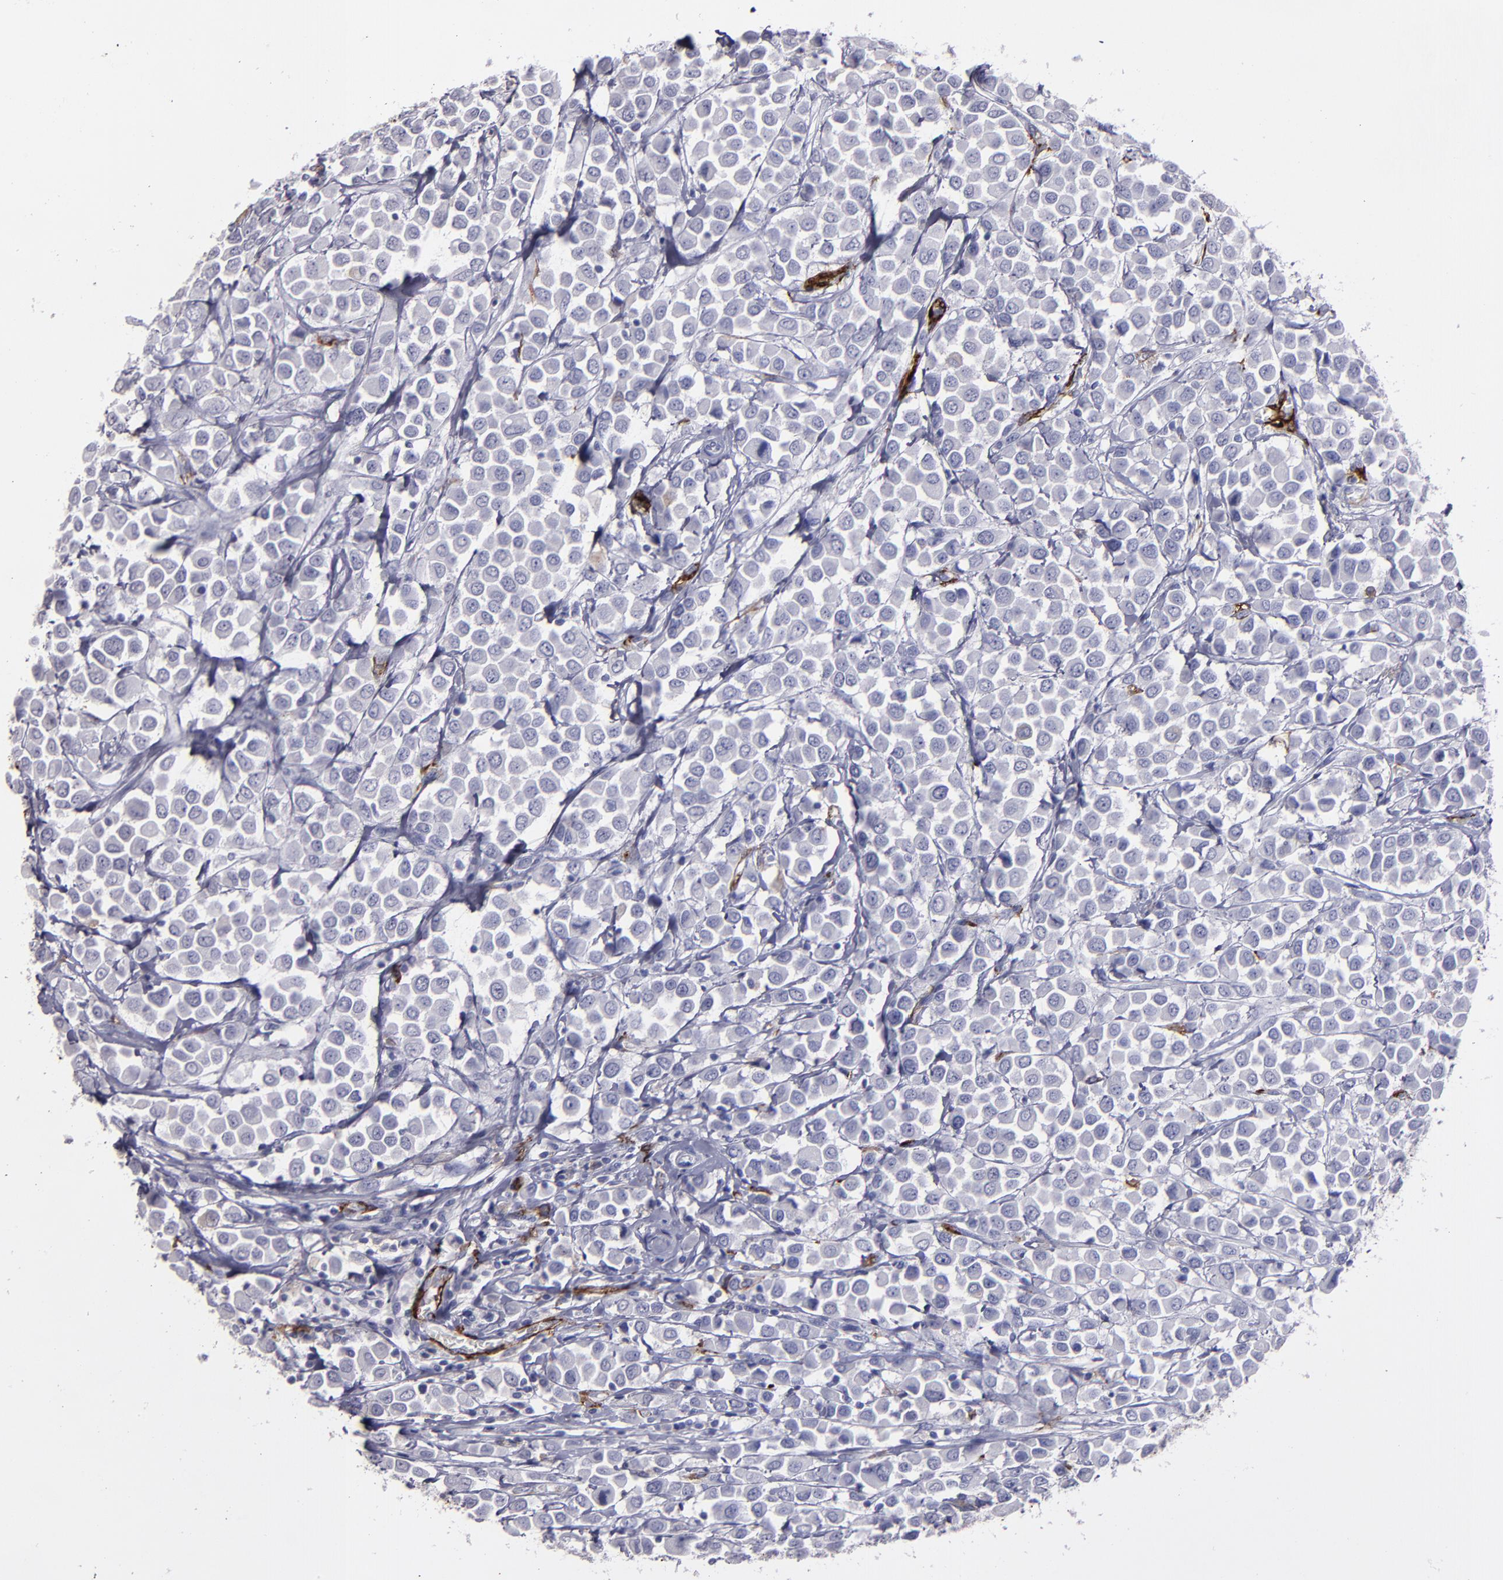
{"staining": {"intensity": "negative", "quantity": "none", "location": "none"}, "tissue": "breast cancer", "cell_type": "Tumor cells", "image_type": "cancer", "snomed": [{"axis": "morphology", "description": "Duct carcinoma"}, {"axis": "topography", "description": "Breast"}], "caption": "The micrograph shows no significant expression in tumor cells of breast cancer (intraductal carcinoma).", "gene": "CD36", "patient": {"sex": "female", "age": 61}}